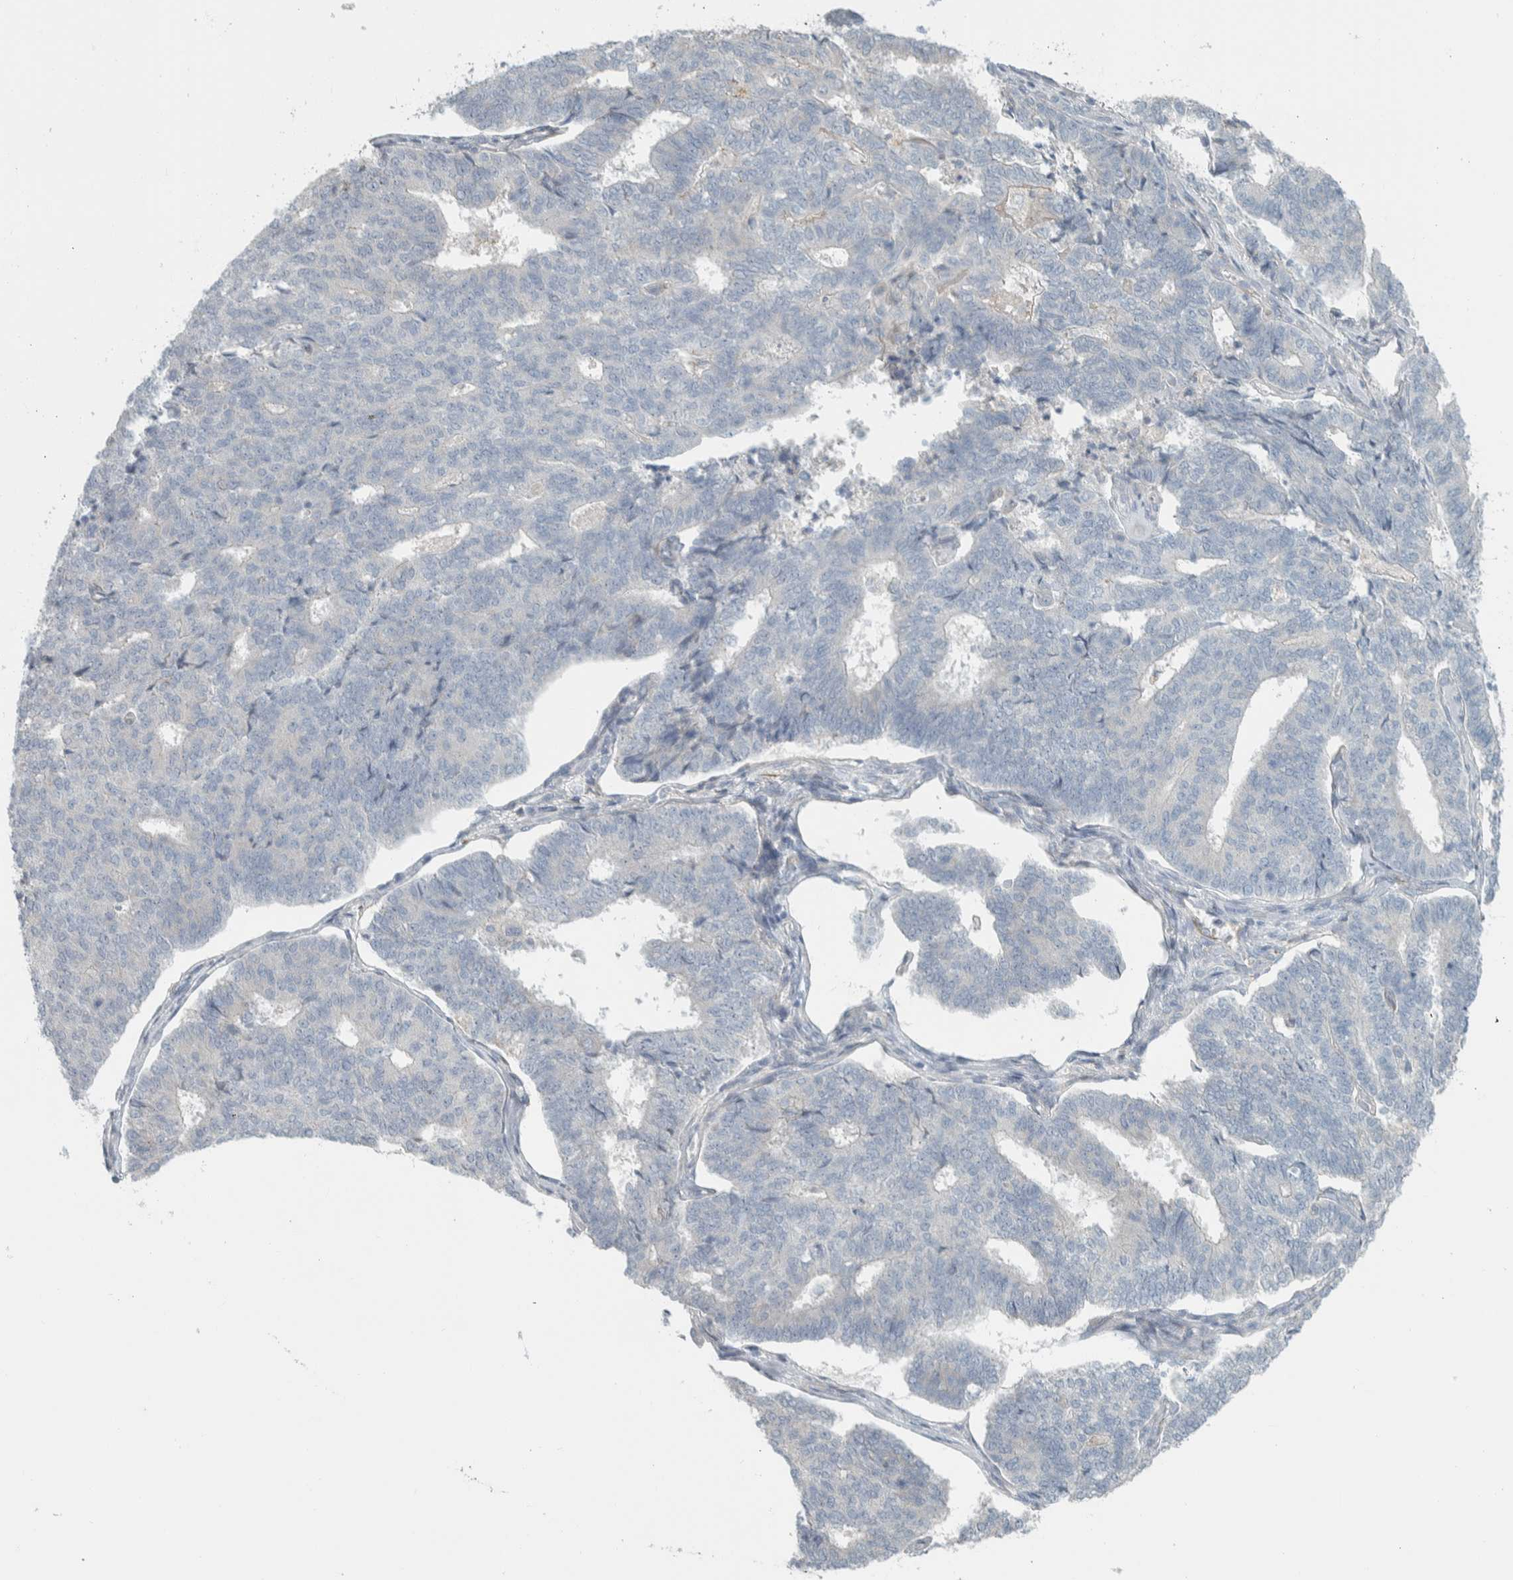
{"staining": {"intensity": "negative", "quantity": "none", "location": "none"}, "tissue": "endometrial cancer", "cell_type": "Tumor cells", "image_type": "cancer", "snomed": [{"axis": "morphology", "description": "Adenocarcinoma, NOS"}, {"axis": "topography", "description": "Endometrium"}], "caption": "Tumor cells show no significant staining in endometrial cancer (adenocarcinoma).", "gene": "HGS", "patient": {"sex": "female", "age": 70}}